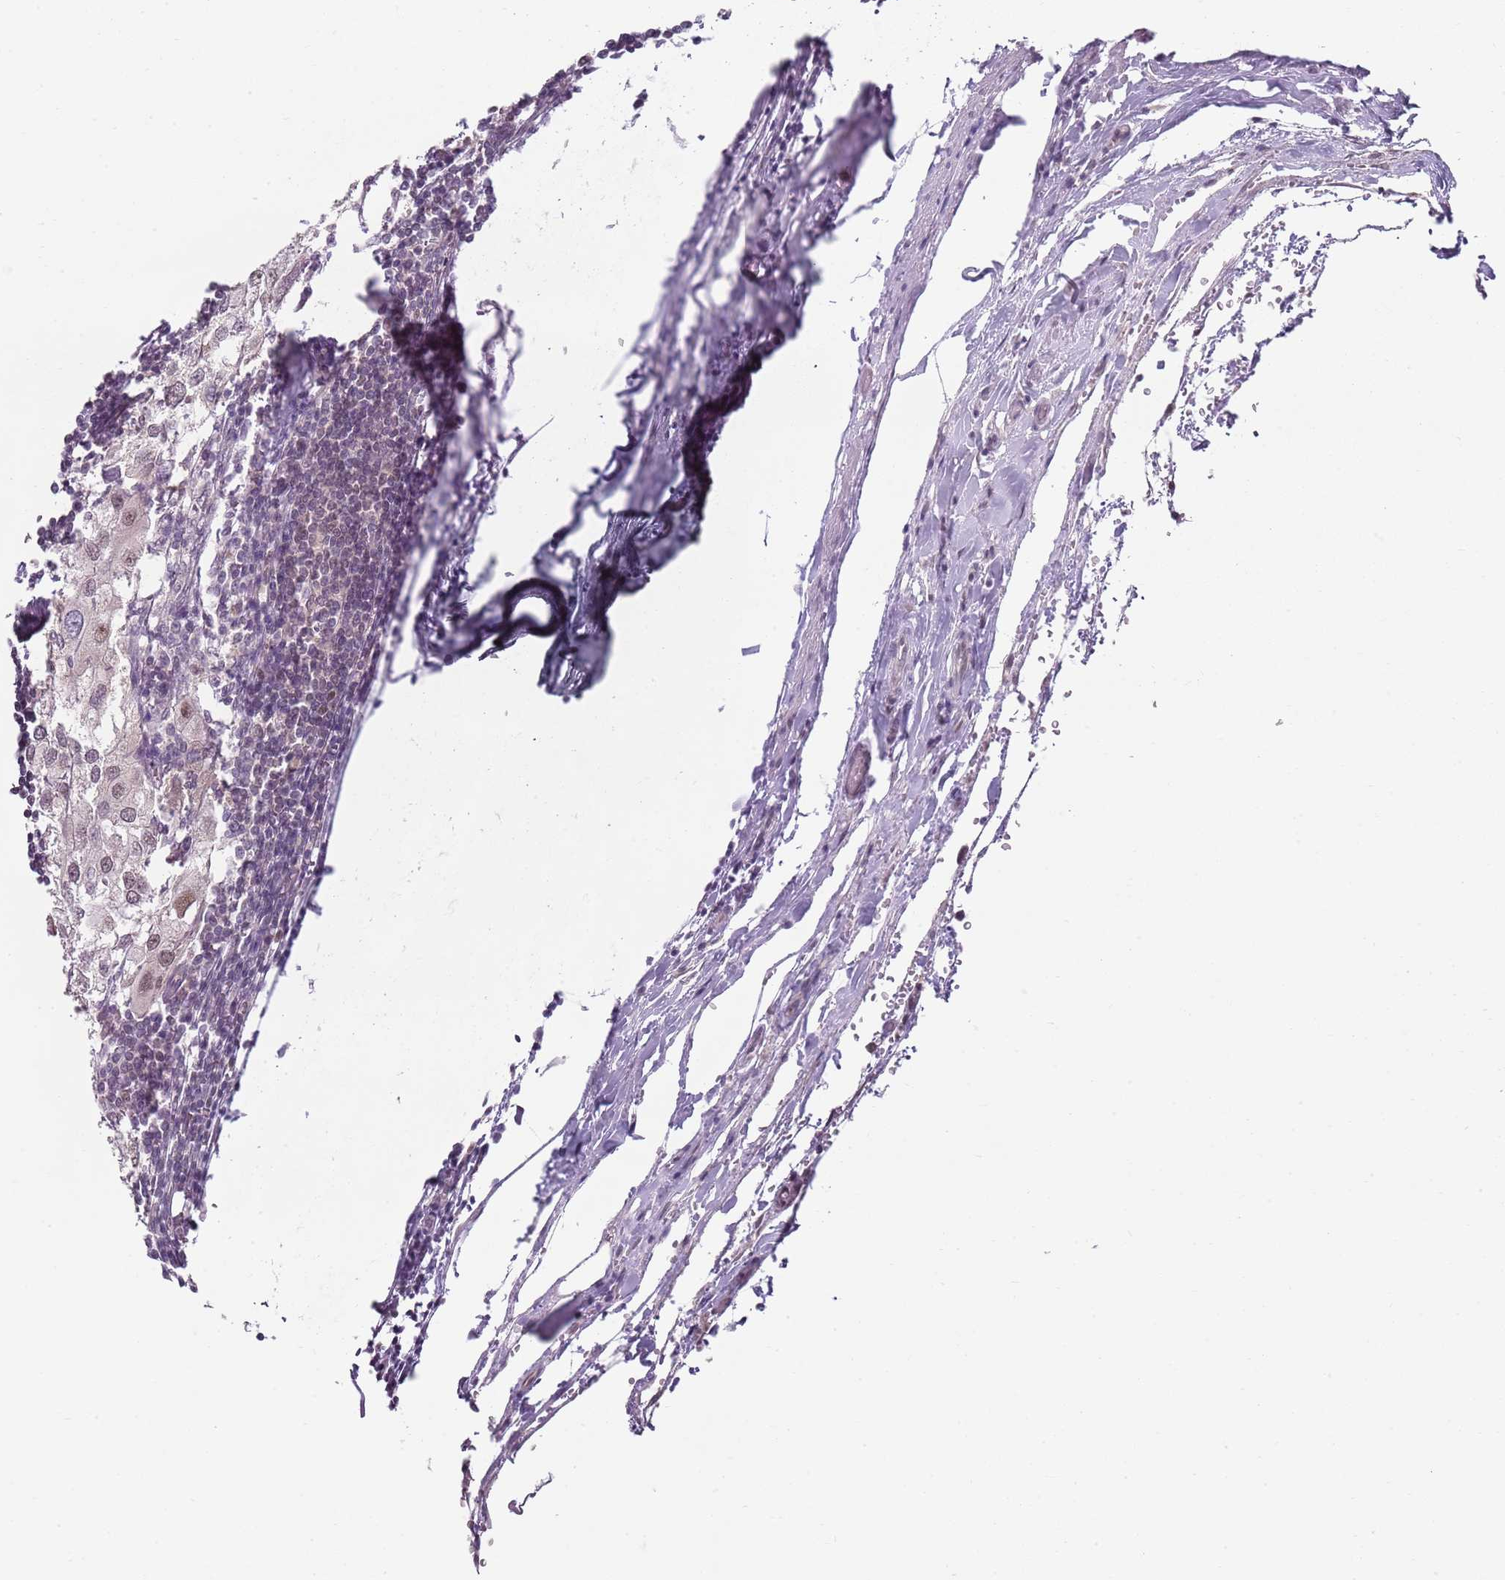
{"staining": {"intensity": "negative", "quantity": "none", "location": "none"}, "tissue": "urothelial cancer", "cell_type": "Tumor cells", "image_type": "cancer", "snomed": [{"axis": "morphology", "description": "Urothelial carcinoma, High grade"}, {"axis": "topography", "description": "Urinary bladder"}], "caption": "The immunohistochemistry (IHC) histopathology image has no significant expression in tumor cells of urothelial cancer tissue.", "gene": "SMARCAL1", "patient": {"sex": "male", "age": 64}}